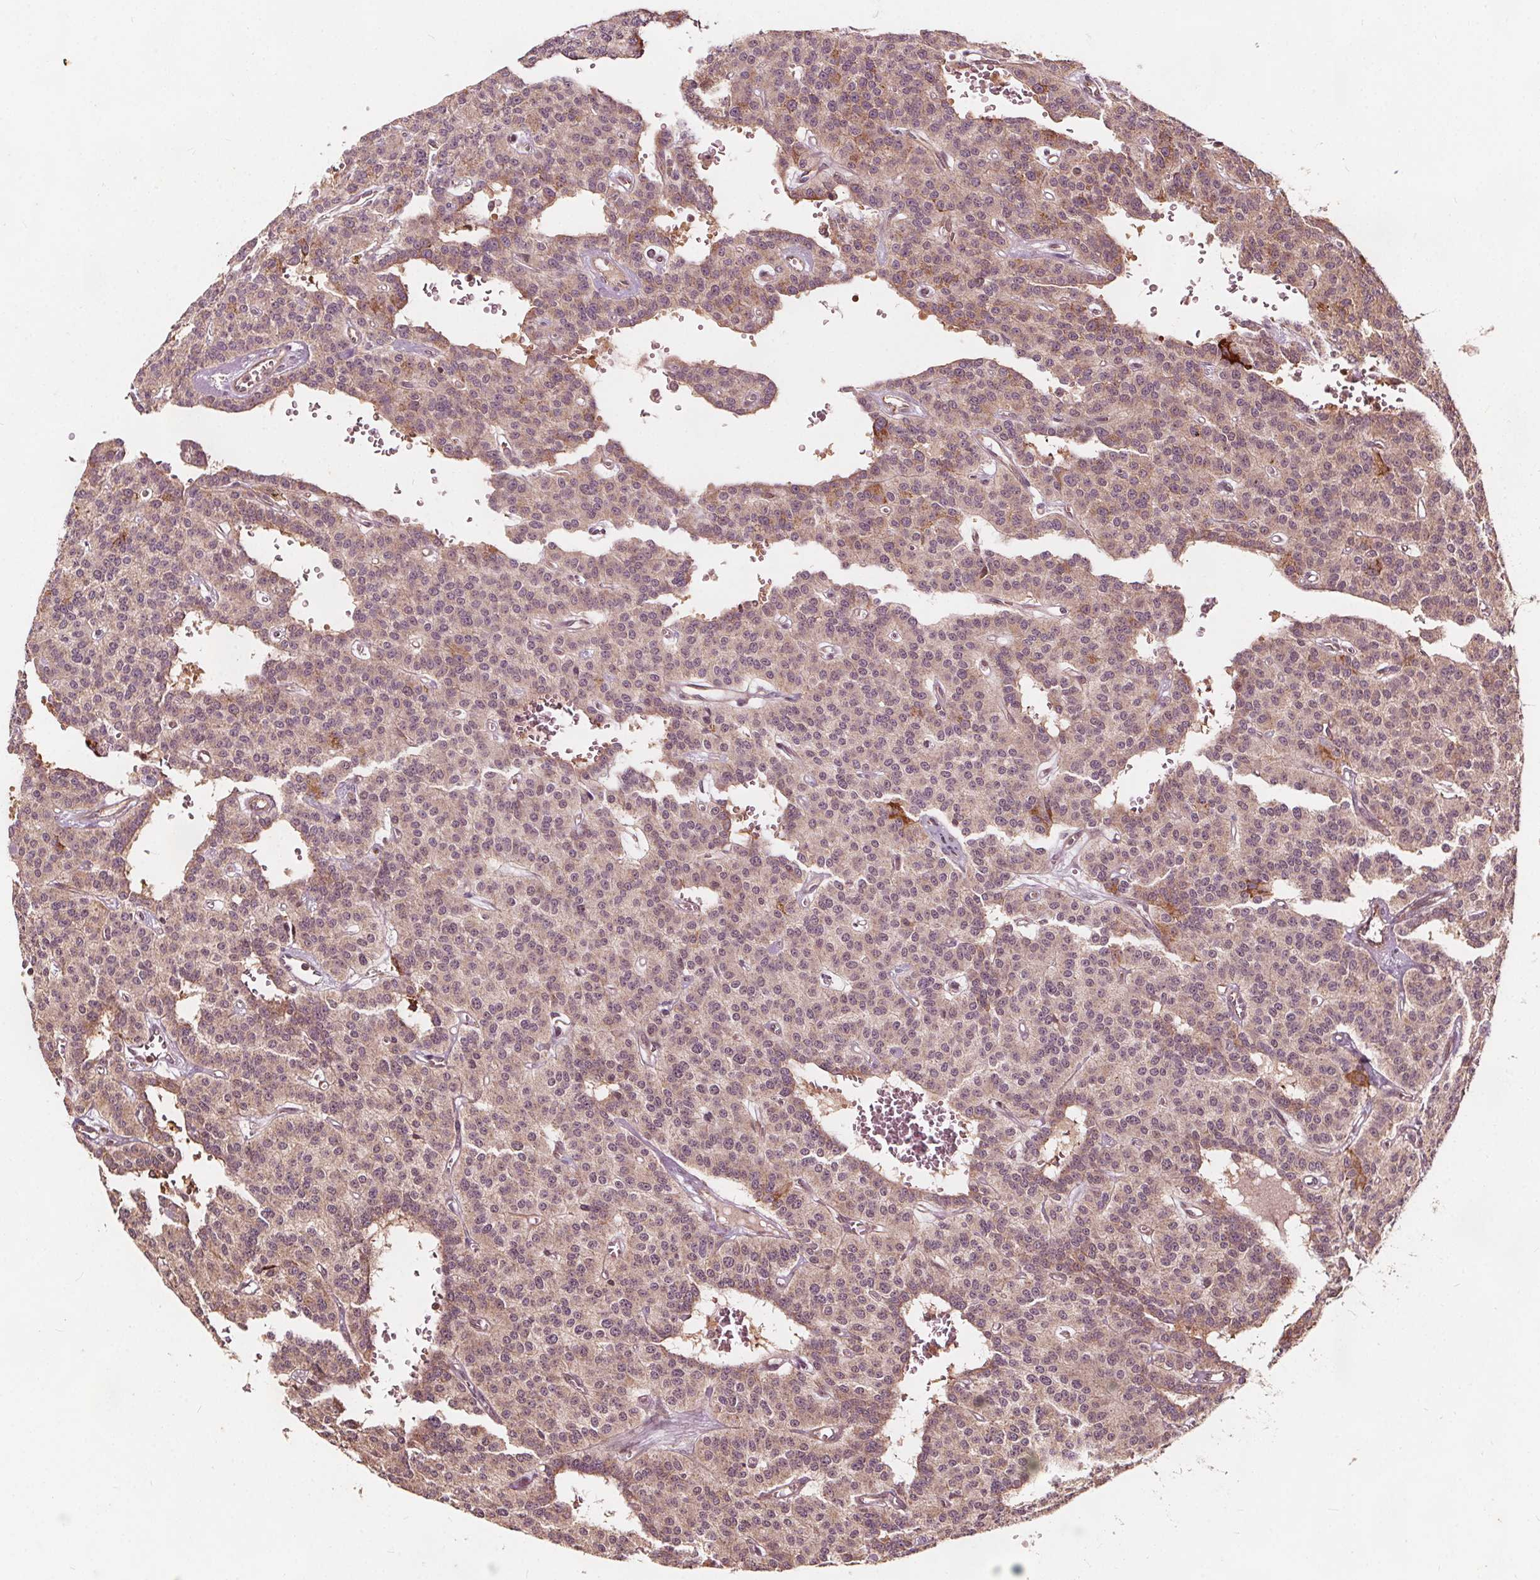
{"staining": {"intensity": "weak", "quantity": "25%-75%", "location": "cytoplasmic/membranous"}, "tissue": "carcinoid", "cell_type": "Tumor cells", "image_type": "cancer", "snomed": [{"axis": "morphology", "description": "Carcinoid, malignant, NOS"}, {"axis": "topography", "description": "Lung"}], "caption": "Immunohistochemical staining of human carcinoid shows low levels of weak cytoplasmic/membranous positivity in about 25%-75% of tumor cells. Nuclei are stained in blue.", "gene": "AIP", "patient": {"sex": "female", "age": 71}}